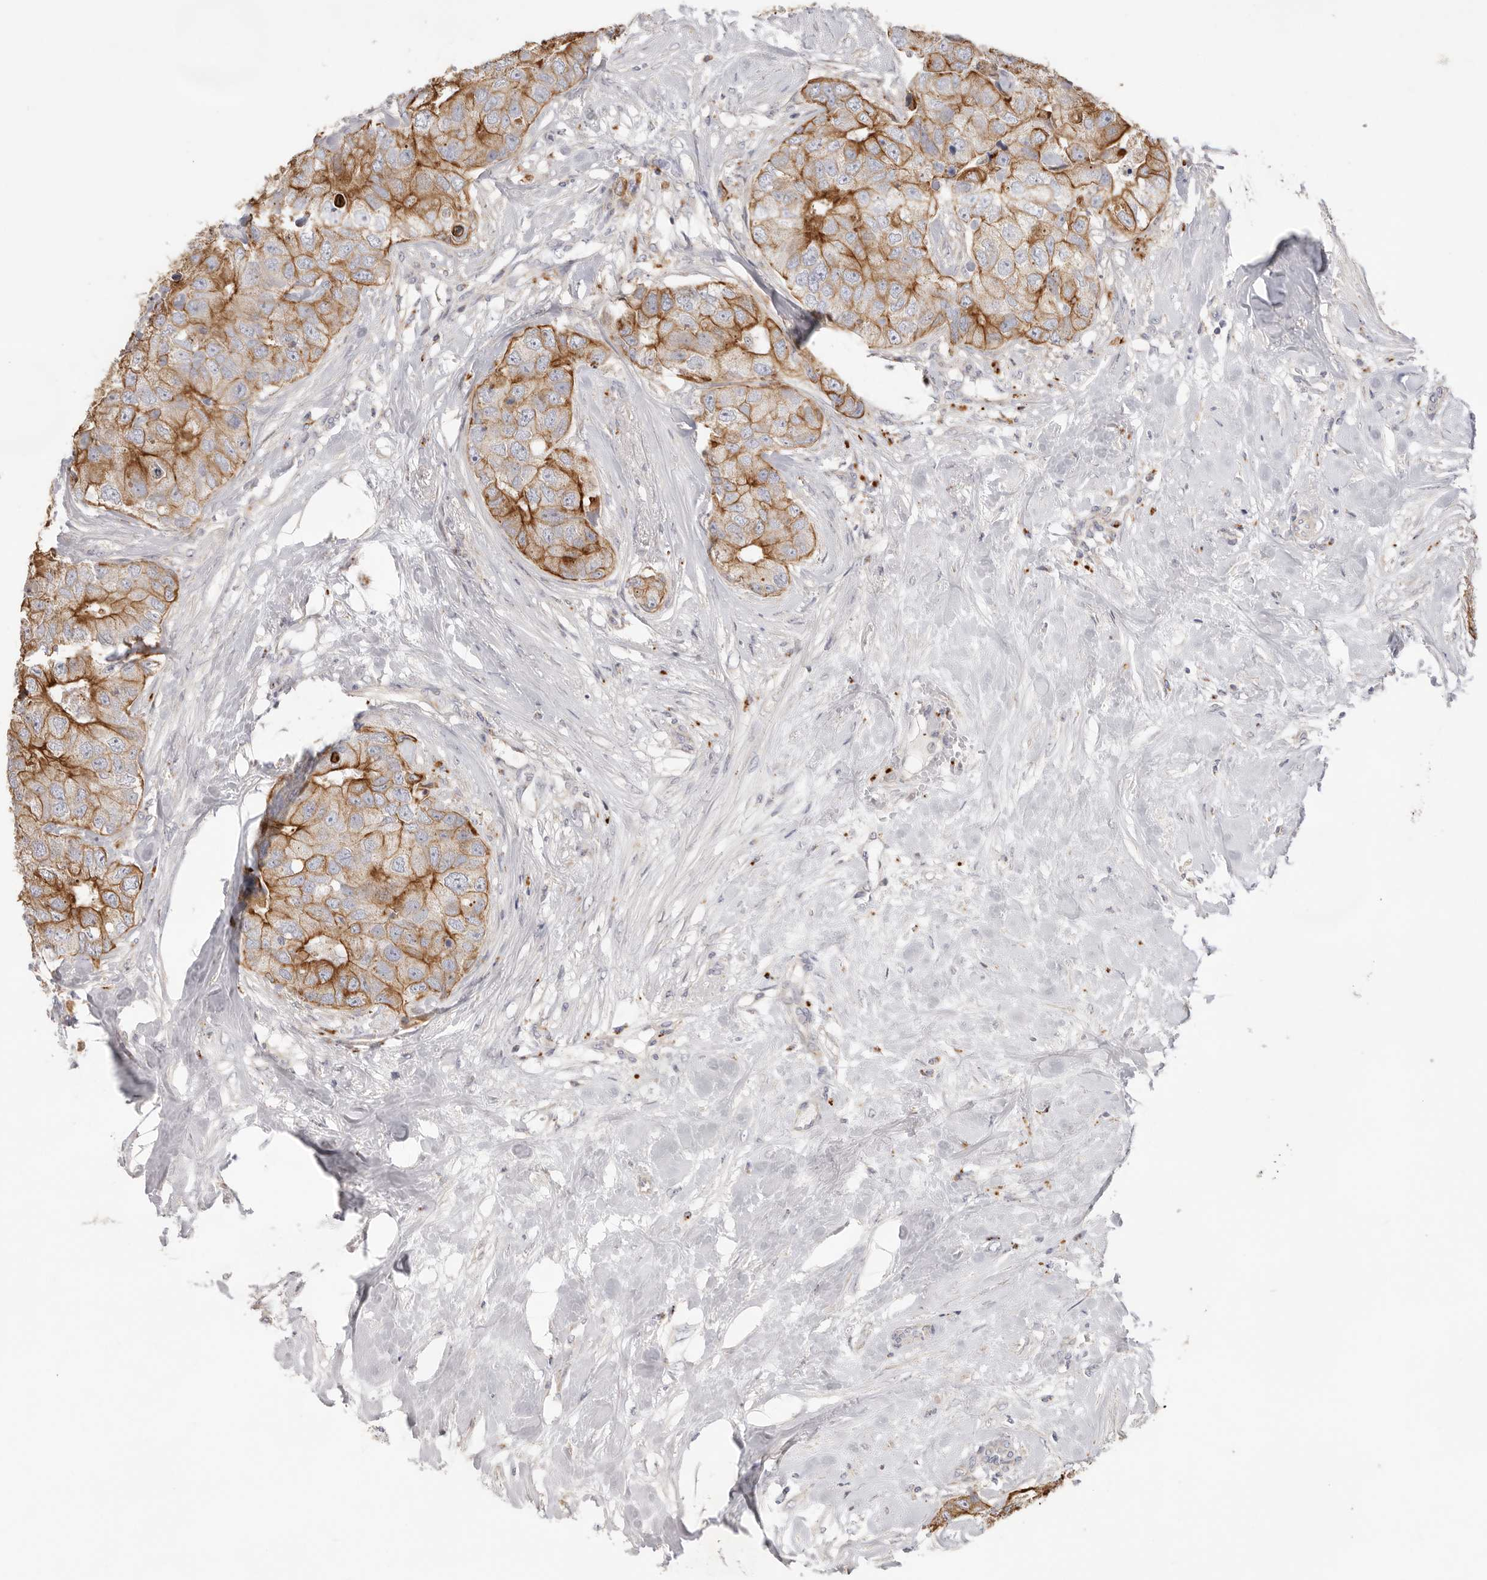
{"staining": {"intensity": "strong", "quantity": ">75%", "location": "cytoplasmic/membranous"}, "tissue": "breast cancer", "cell_type": "Tumor cells", "image_type": "cancer", "snomed": [{"axis": "morphology", "description": "Duct carcinoma"}, {"axis": "topography", "description": "Breast"}], "caption": "Immunohistochemical staining of breast cancer demonstrates high levels of strong cytoplasmic/membranous protein expression in about >75% of tumor cells.", "gene": "USH1C", "patient": {"sex": "female", "age": 62}}